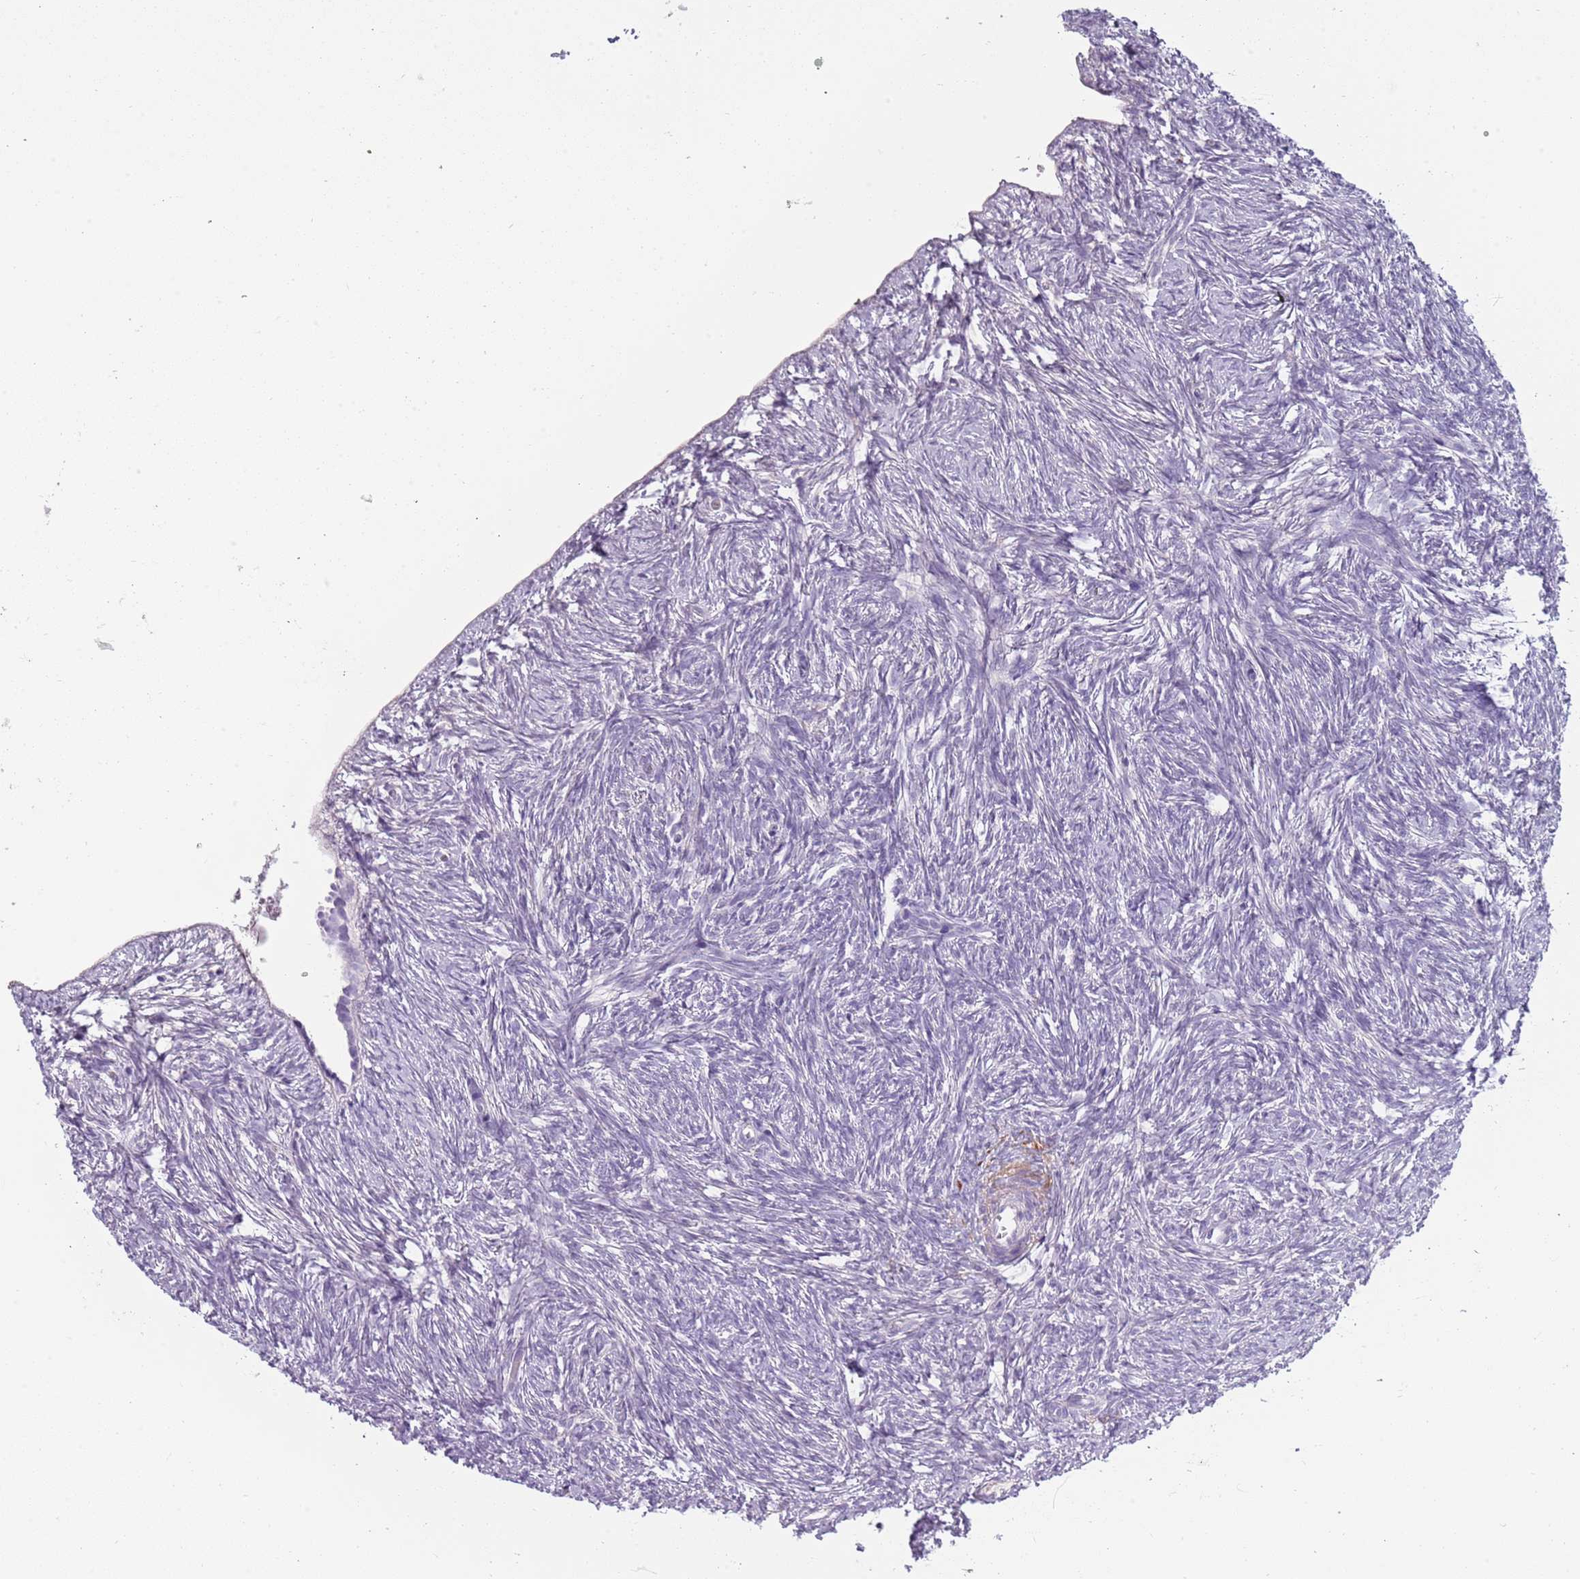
{"staining": {"intensity": "negative", "quantity": "none", "location": "none"}, "tissue": "ovary", "cell_type": "Ovarian stroma cells", "image_type": "normal", "snomed": [{"axis": "morphology", "description": "Normal tissue, NOS"}, {"axis": "topography", "description": "Ovary"}], "caption": "The immunohistochemistry histopathology image has no significant expression in ovarian stroma cells of ovary.", "gene": "TNFRSF6B", "patient": {"sex": "female", "age": 51}}